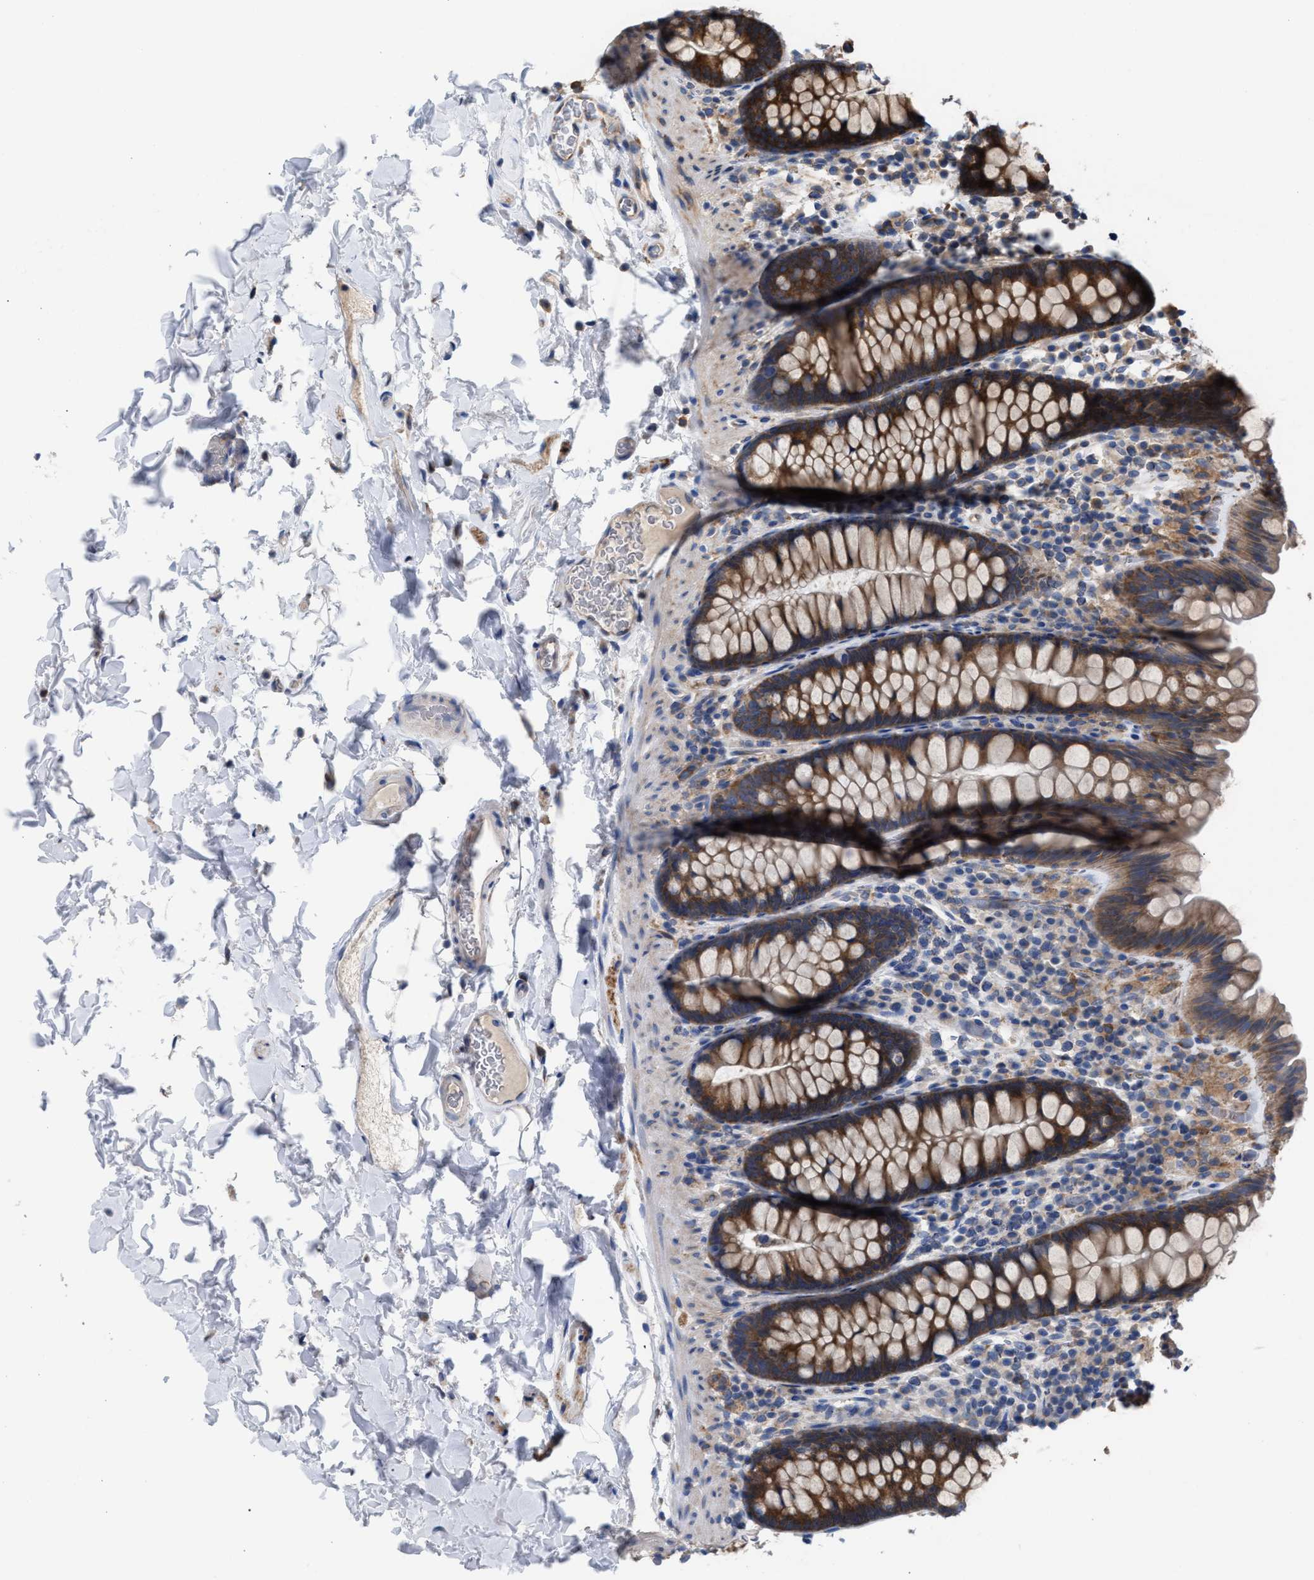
{"staining": {"intensity": "weak", "quantity": "25%-75%", "location": "cytoplasmic/membranous"}, "tissue": "colon", "cell_type": "Endothelial cells", "image_type": "normal", "snomed": [{"axis": "morphology", "description": "Normal tissue, NOS"}, {"axis": "topography", "description": "Colon"}], "caption": "Immunohistochemistry (IHC) micrograph of benign colon stained for a protein (brown), which displays low levels of weak cytoplasmic/membranous staining in about 25%-75% of endothelial cells.", "gene": "CDR2L", "patient": {"sex": "female", "age": 80}}